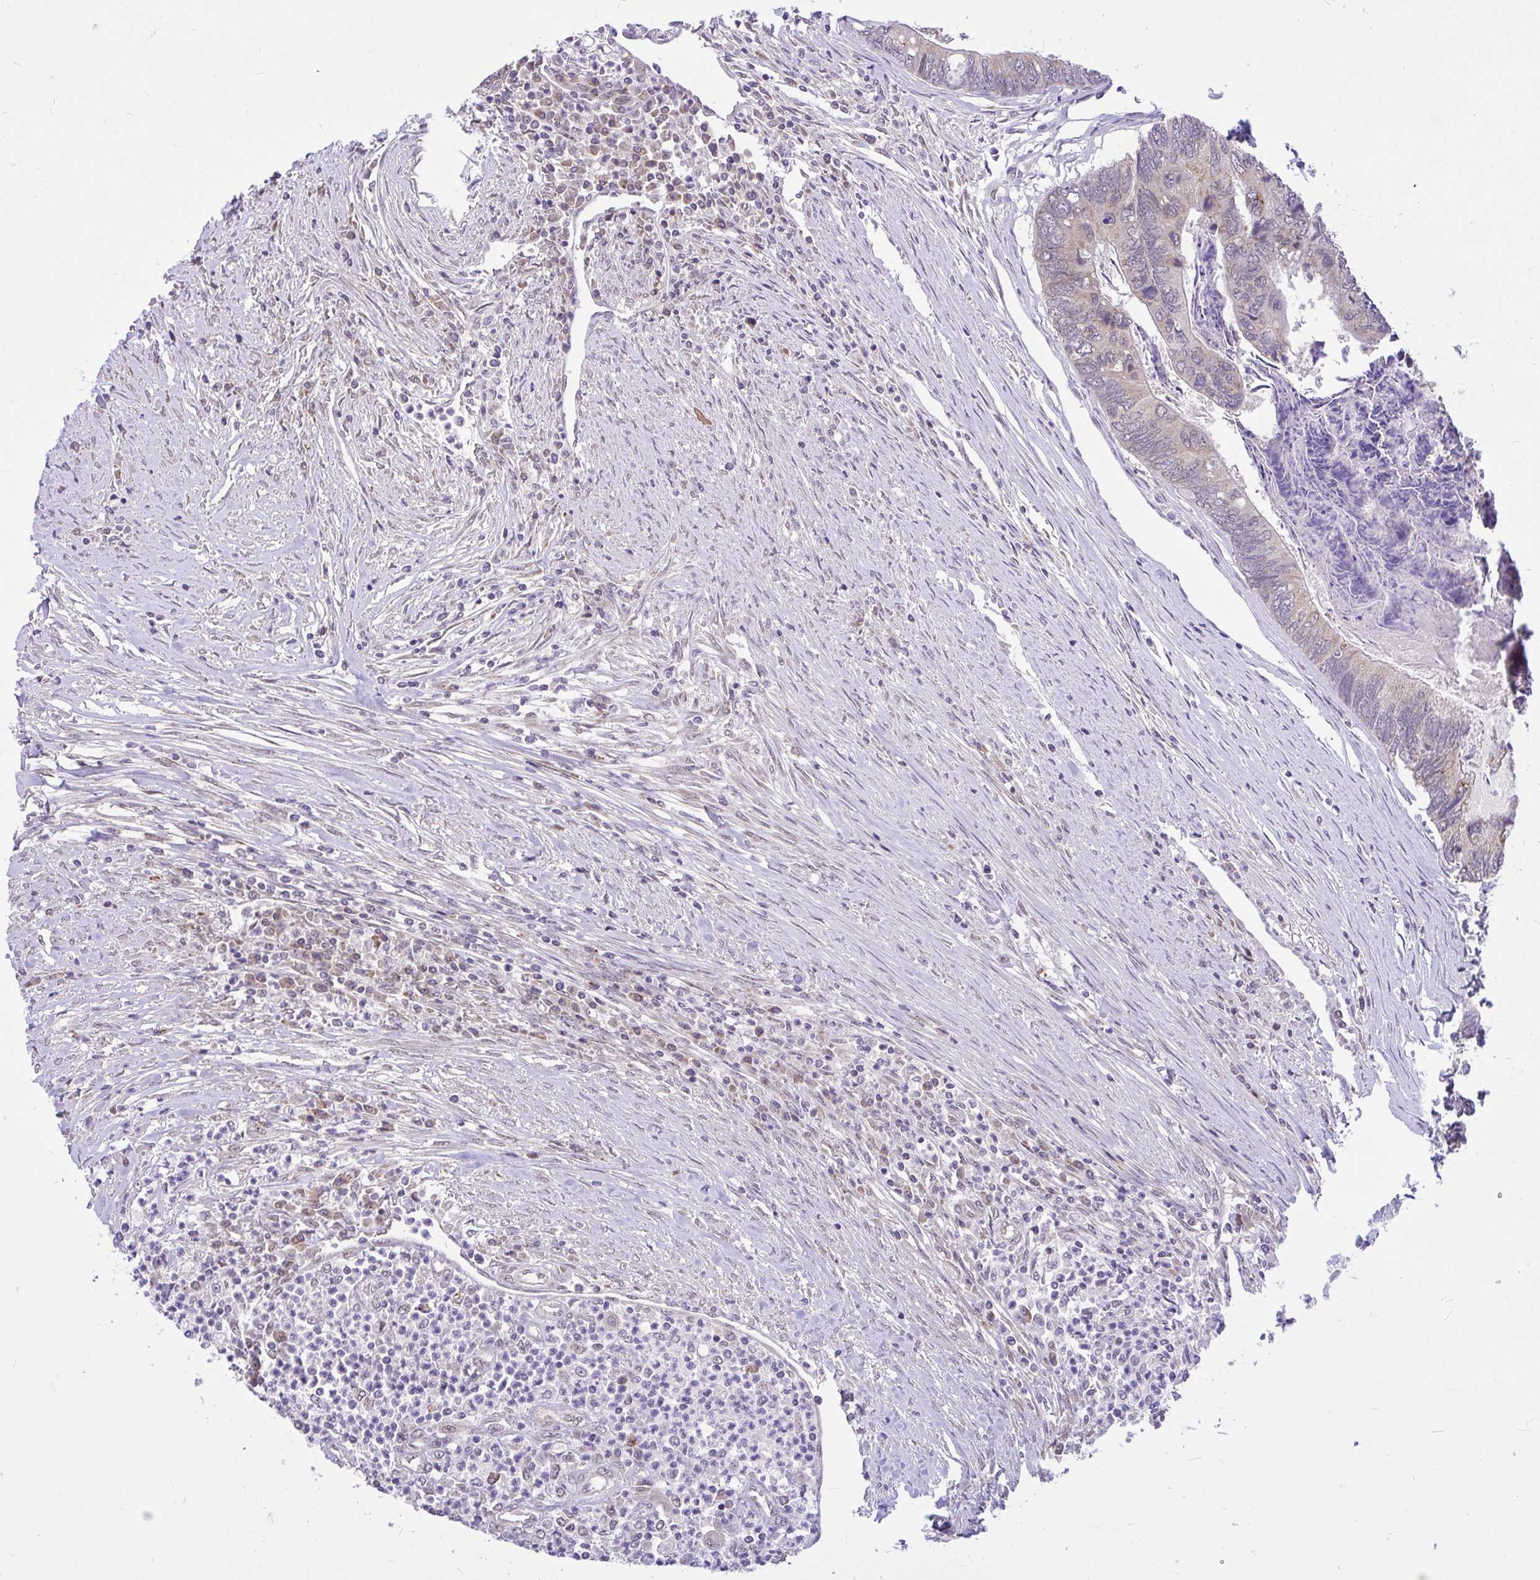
{"staining": {"intensity": "moderate", "quantity": "<25%", "location": "cytoplasmic/membranous"}, "tissue": "colorectal cancer", "cell_type": "Tumor cells", "image_type": "cancer", "snomed": [{"axis": "morphology", "description": "Adenocarcinoma, NOS"}, {"axis": "topography", "description": "Colon"}], "caption": "Immunohistochemical staining of colorectal adenocarcinoma reveals moderate cytoplasmic/membranous protein positivity in approximately <25% of tumor cells.", "gene": "PYCR2", "patient": {"sex": "female", "age": 67}}